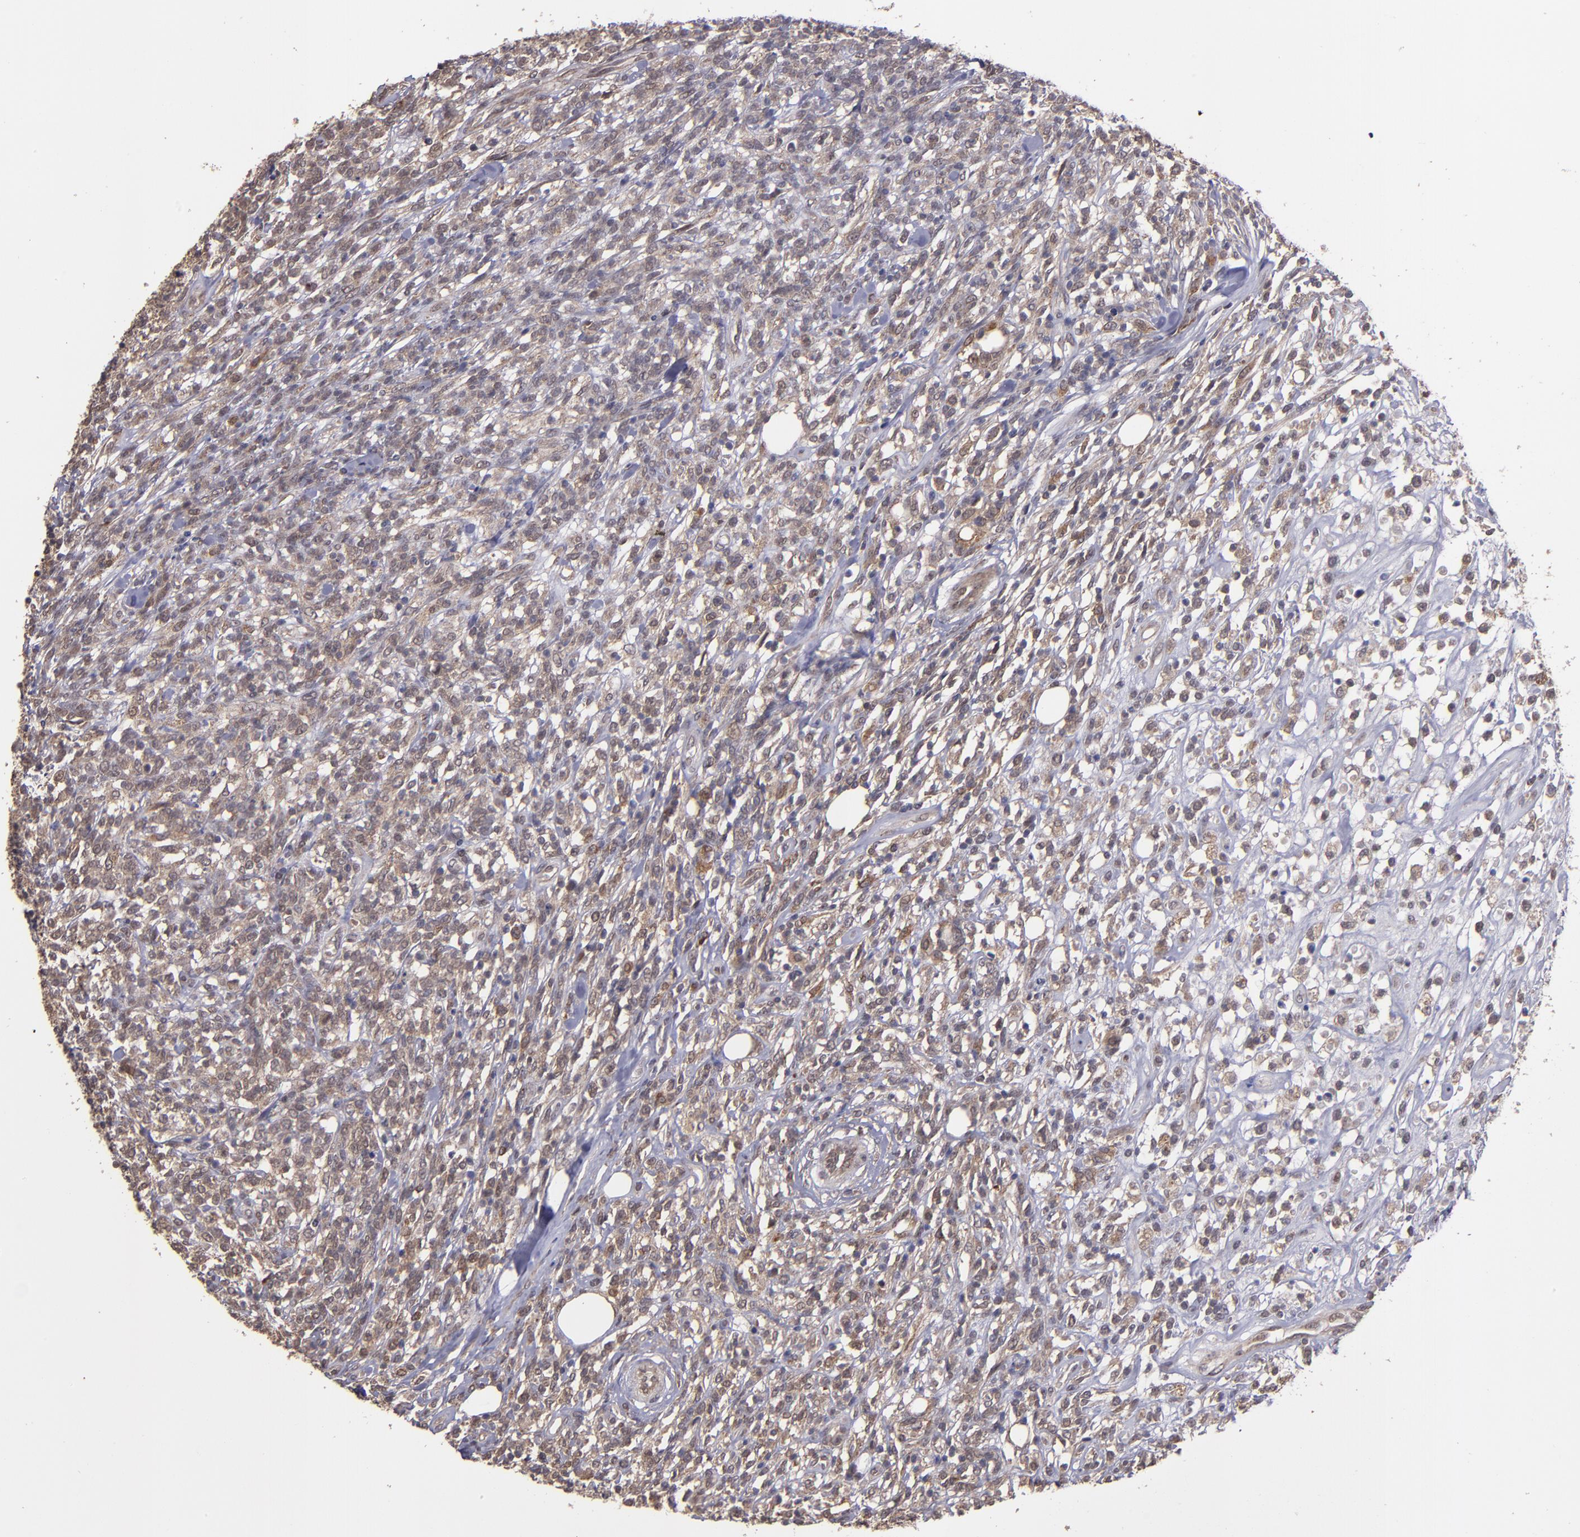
{"staining": {"intensity": "moderate", "quantity": "25%-75%", "location": "cytoplasmic/membranous,nuclear"}, "tissue": "lymphoma", "cell_type": "Tumor cells", "image_type": "cancer", "snomed": [{"axis": "morphology", "description": "Malignant lymphoma, non-Hodgkin's type, High grade"}, {"axis": "topography", "description": "Lymph node"}], "caption": "A high-resolution image shows immunohistochemistry (IHC) staining of lymphoma, which demonstrates moderate cytoplasmic/membranous and nuclear expression in approximately 25%-75% of tumor cells.", "gene": "SIPA1L1", "patient": {"sex": "female", "age": 73}}